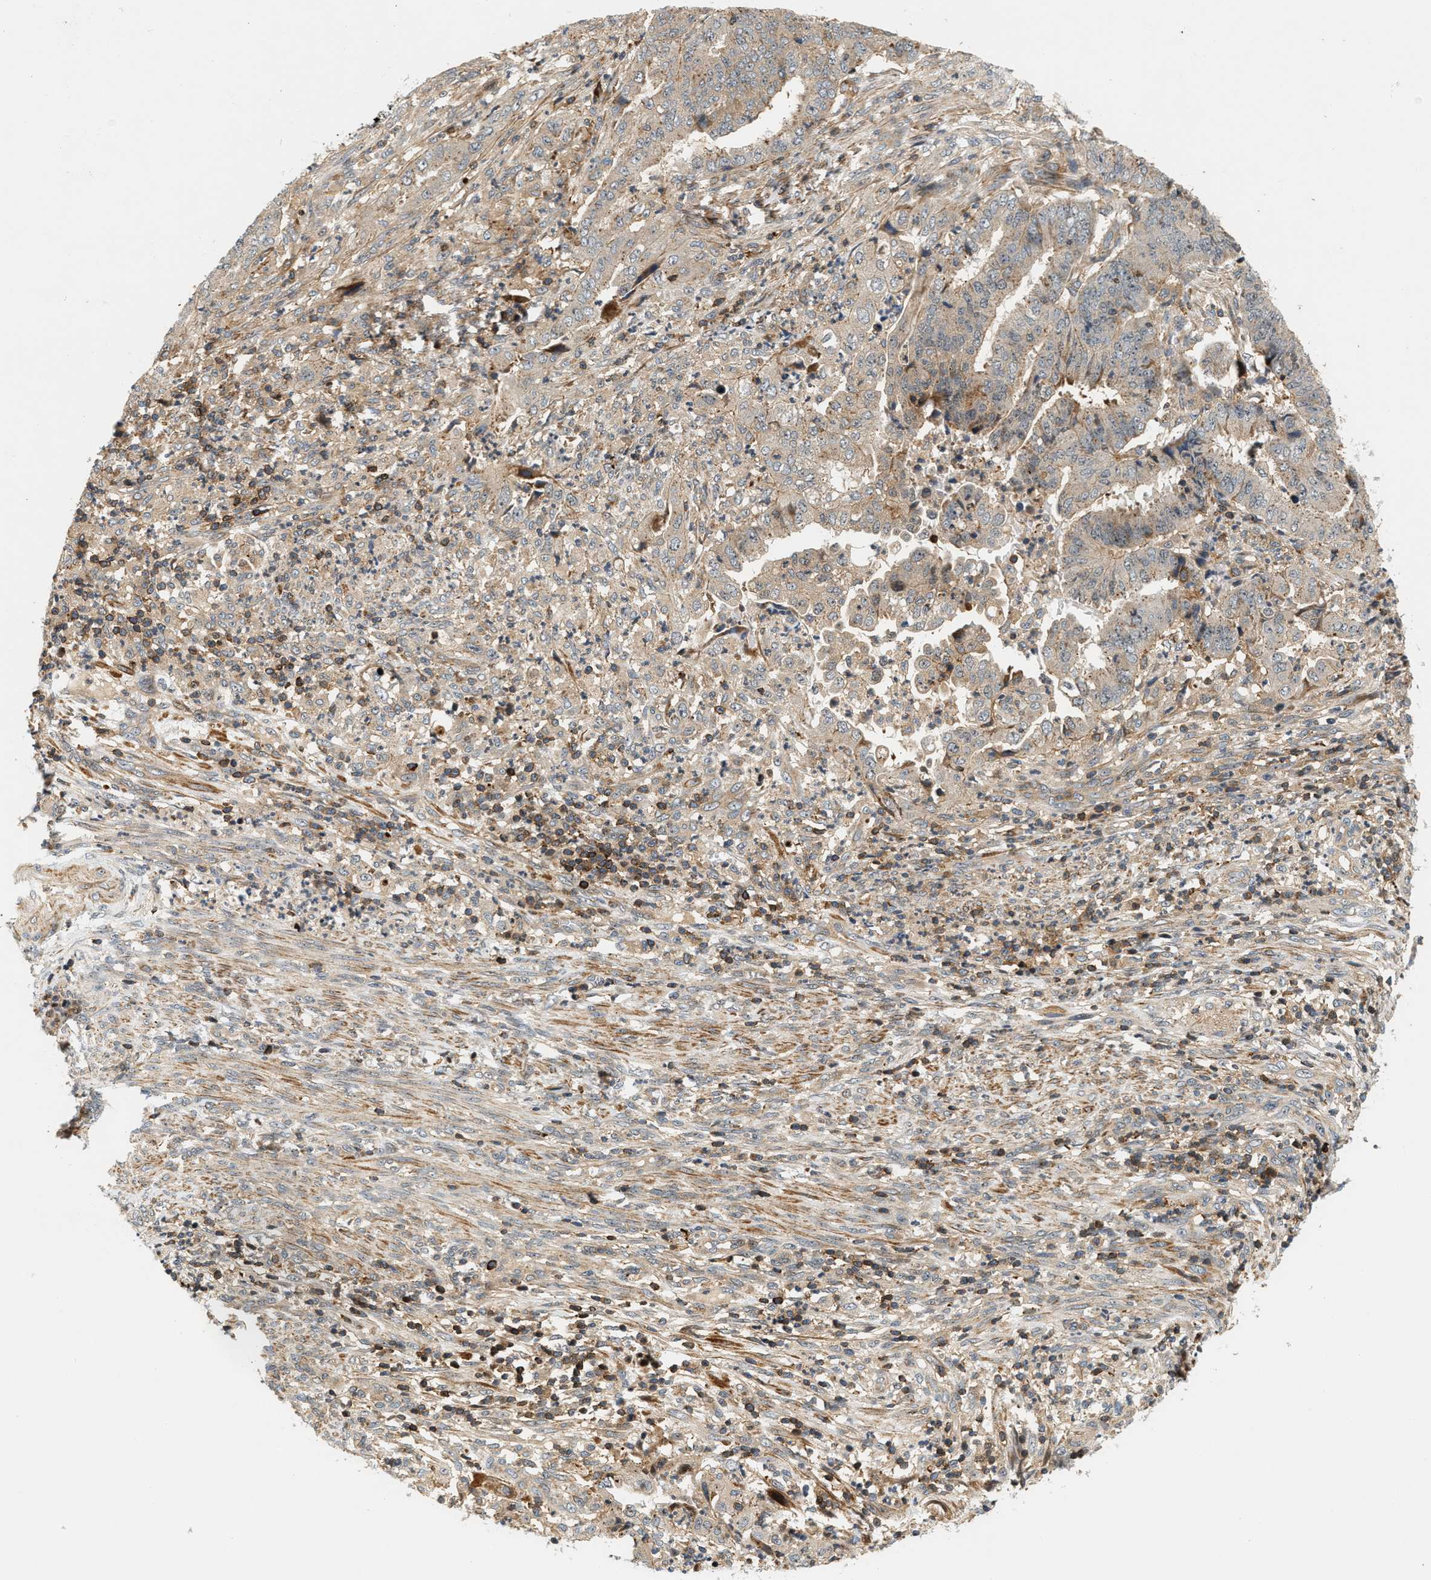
{"staining": {"intensity": "weak", "quantity": ">75%", "location": "cytoplasmic/membranous"}, "tissue": "endometrial cancer", "cell_type": "Tumor cells", "image_type": "cancer", "snomed": [{"axis": "morphology", "description": "Adenocarcinoma, NOS"}, {"axis": "topography", "description": "Endometrium"}], "caption": "Immunohistochemistry image of neoplastic tissue: human endometrial adenocarcinoma stained using immunohistochemistry (IHC) reveals low levels of weak protein expression localized specifically in the cytoplasmic/membranous of tumor cells, appearing as a cytoplasmic/membranous brown color.", "gene": "SAMD9", "patient": {"sex": "female", "age": 51}}